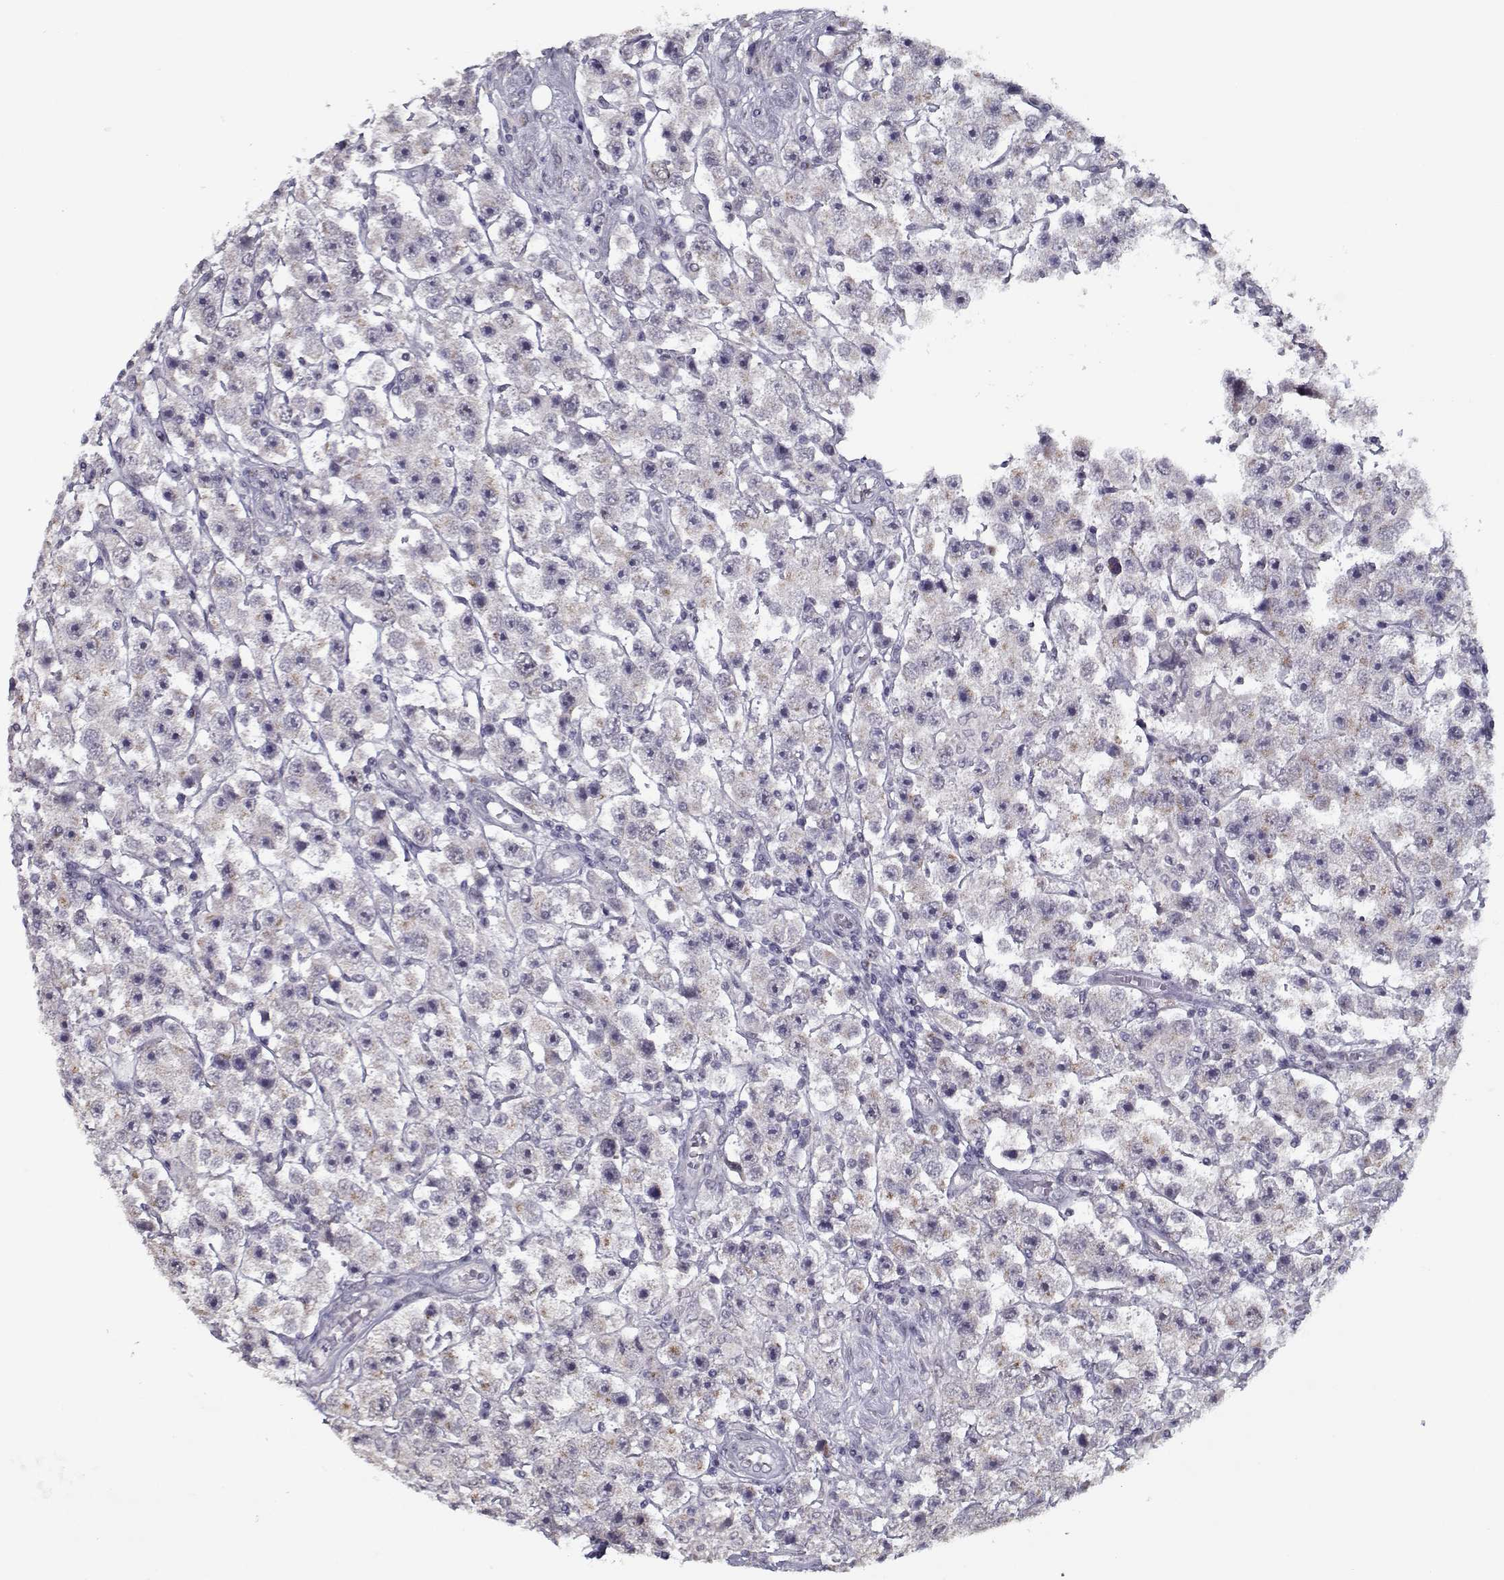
{"staining": {"intensity": "weak", "quantity": "<25%", "location": "cytoplasmic/membranous"}, "tissue": "testis cancer", "cell_type": "Tumor cells", "image_type": "cancer", "snomed": [{"axis": "morphology", "description": "Seminoma, NOS"}, {"axis": "topography", "description": "Testis"}], "caption": "Immunohistochemical staining of human seminoma (testis) shows no significant staining in tumor cells.", "gene": "SEC16B", "patient": {"sex": "male", "age": 45}}